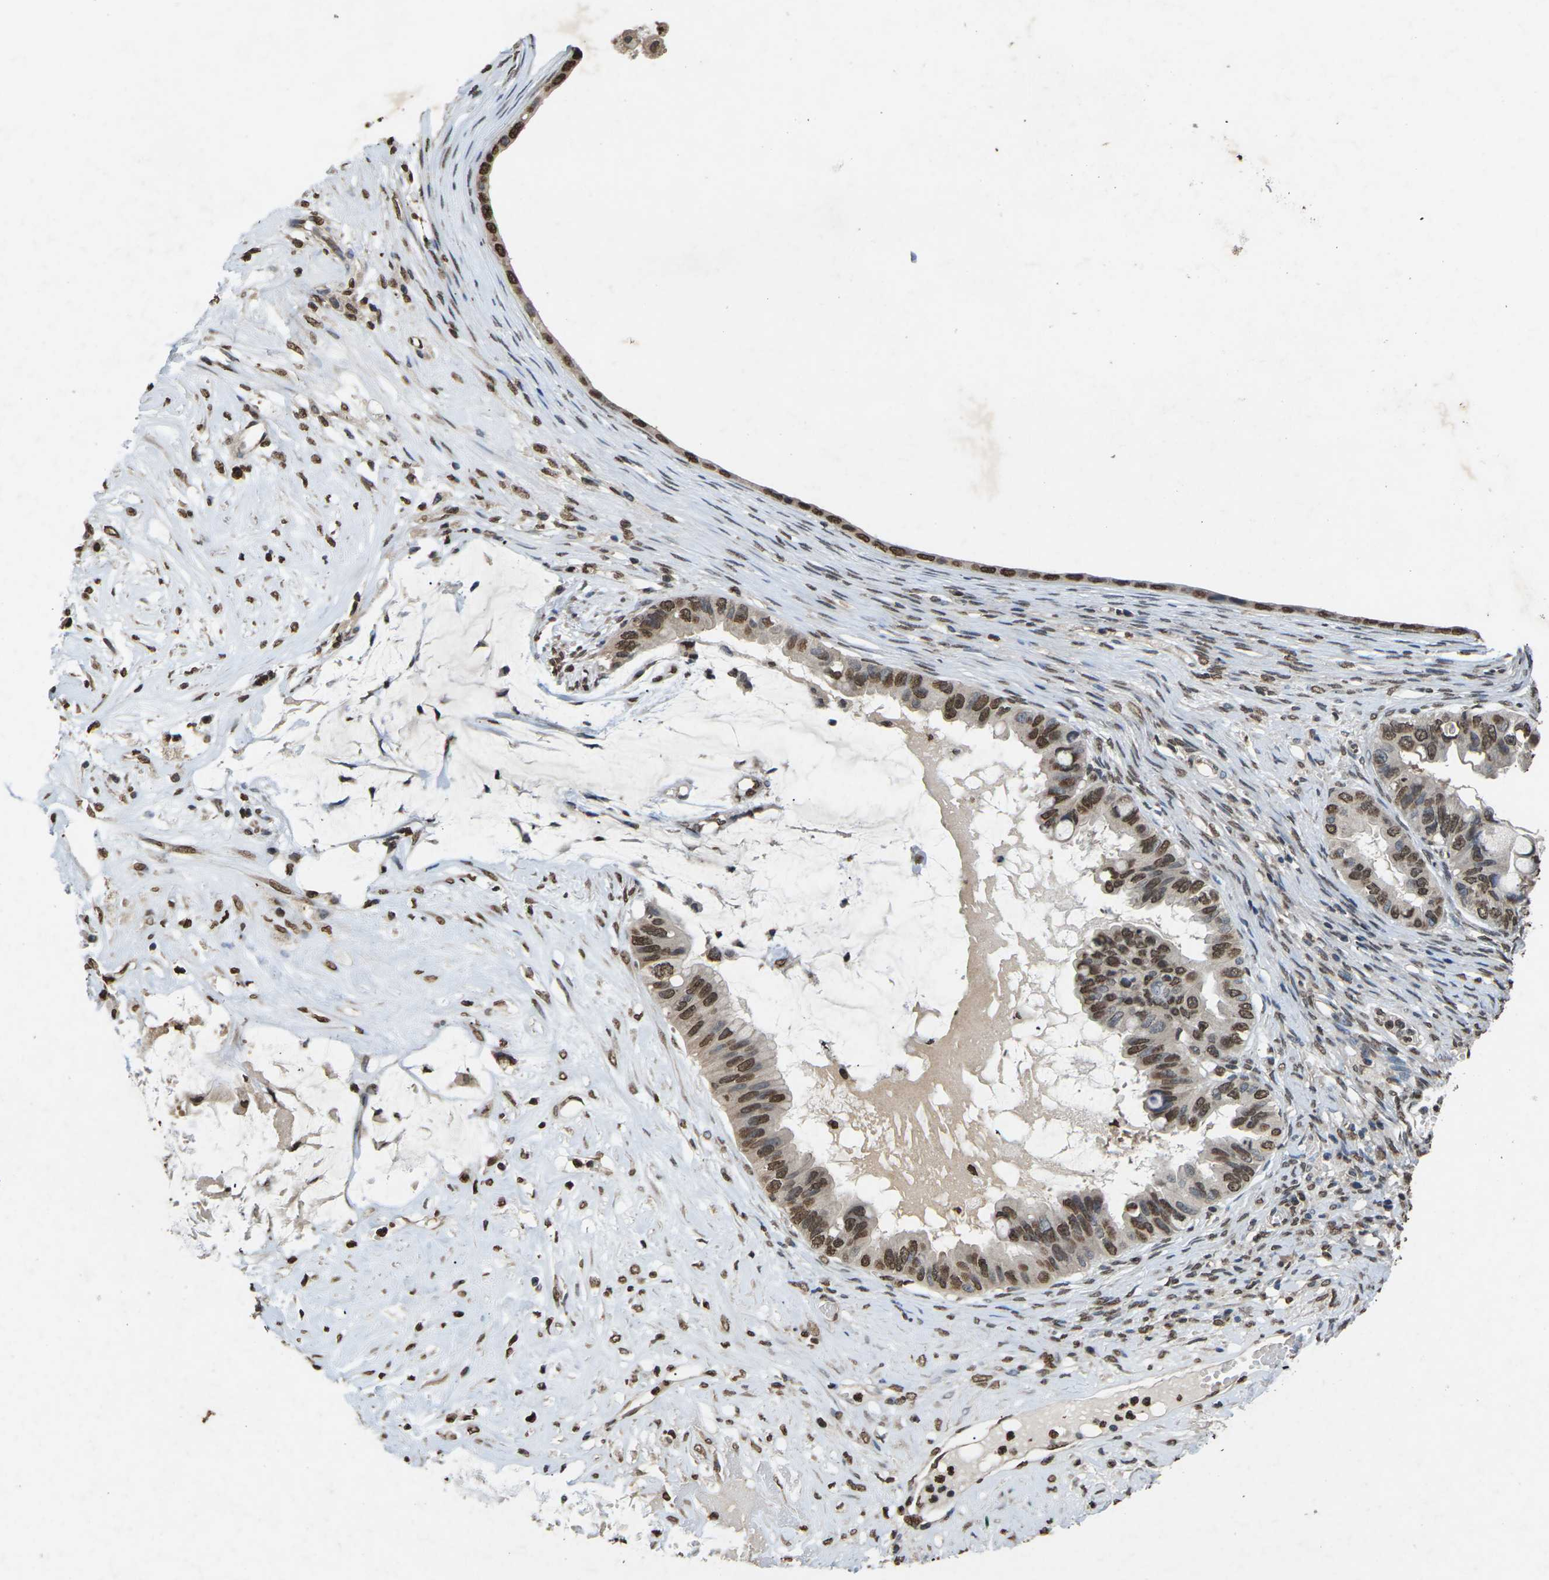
{"staining": {"intensity": "moderate", "quantity": ">75%", "location": "nuclear"}, "tissue": "ovarian cancer", "cell_type": "Tumor cells", "image_type": "cancer", "snomed": [{"axis": "morphology", "description": "Cystadenocarcinoma, mucinous, NOS"}, {"axis": "topography", "description": "Ovary"}], "caption": "Ovarian mucinous cystadenocarcinoma tissue displays moderate nuclear staining in approximately >75% of tumor cells, visualized by immunohistochemistry.", "gene": "EMSY", "patient": {"sex": "female", "age": 80}}